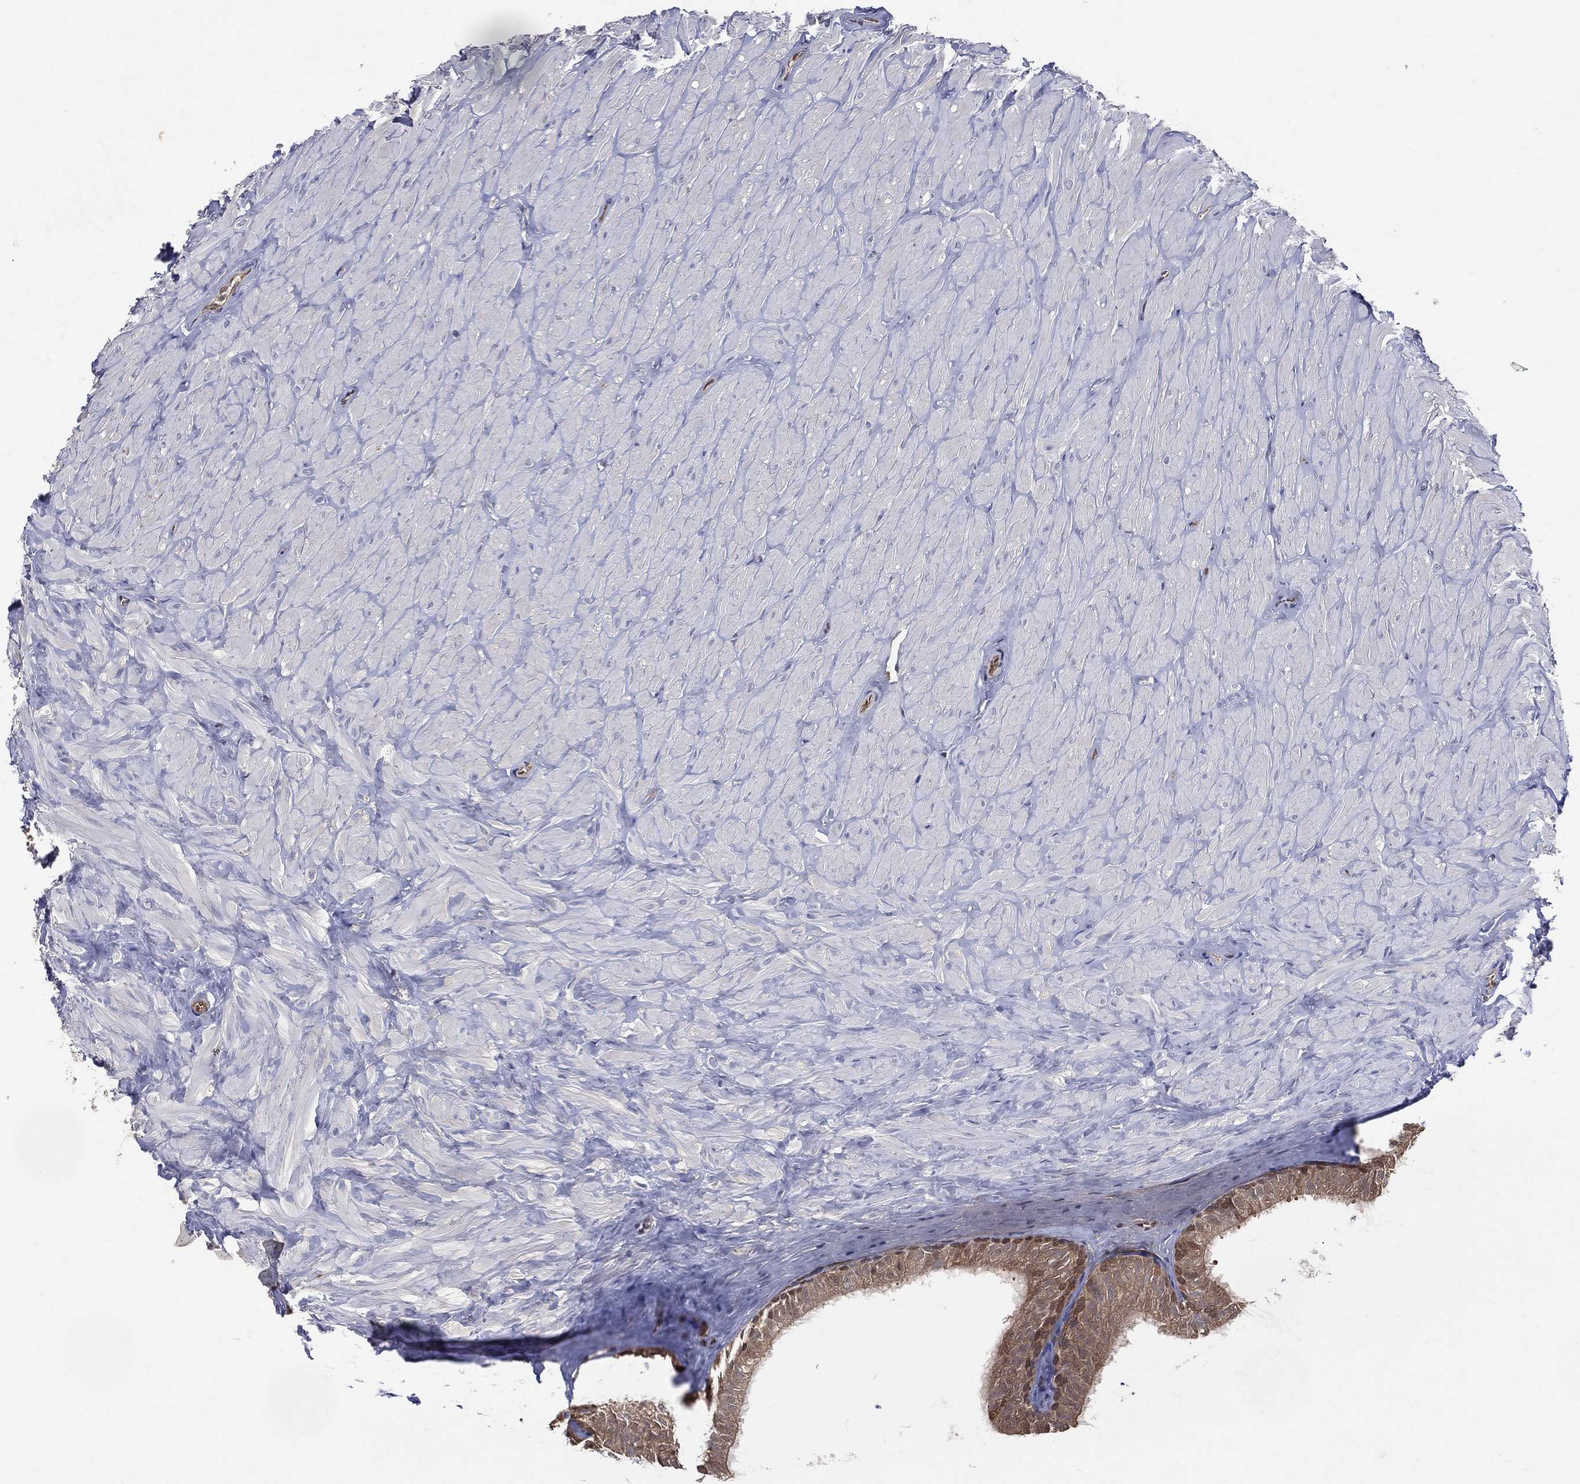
{"staining": {"intensity": "moderate", "quantity": ">75%", "location": "cytoplasmic/membranous"}, "tissue": "epididymis", "cell_type": "Glandular cells", "image_type": "normal", "snomed": [{"axis": "morphology", "description": "Normal tissue, NOS"}, {"axis": "topography", "description": "Epididymis"}], "caption": "Epididymis stained with immunohistochemistry shows moderate cytoplasmic/membranous staining in approximately >75% of glandular cells. (Stains: DAB in brown, nuclei in blue, Microscopy: brightfield microscopy at high magnification).", "gene": "GMPR2", "patient": {"sex": "male", "age": 32}}